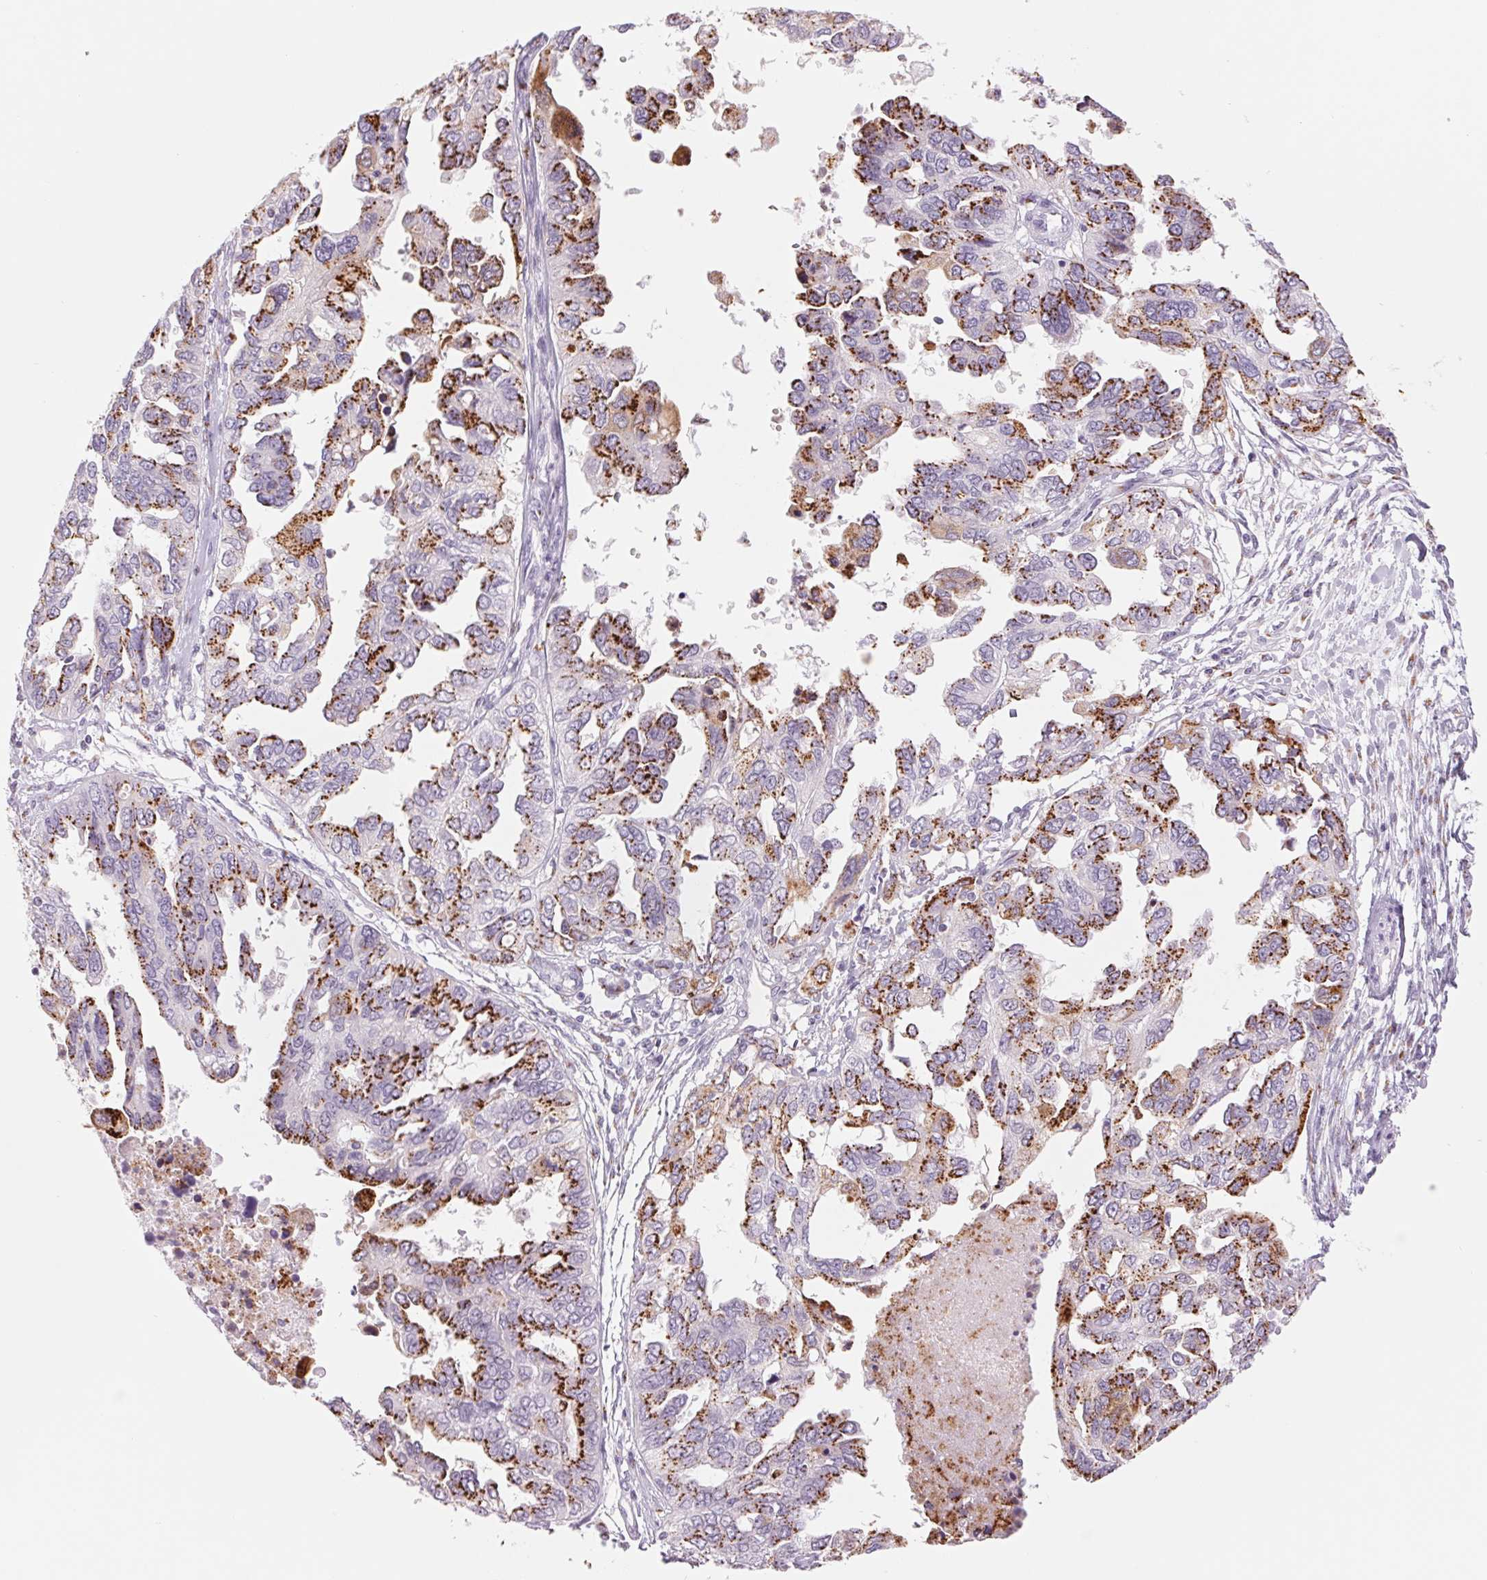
{"staining": {"intensity": "strong", "quantity": "25%-75%", "location": "cytoplasmic/membranous"}, "tissue": "ovarian cancer", "cell_type": "Tumor cells", "image_type": "cancer", "snomed": [{"axis": "morphology", "description": "Cystadenocarcinoma, serous, NOS"}, {"axis": "topography", "description": "Ovary"}], "caption": "Ovarian cancer (serous cystadenocarcinoma) stained with DAB (3,3'-diaminobenzidine) immunohistochemistry exhibits high levels of strong cytoplasmic/membranous positivity in about 25%-75% of tumor cells.", "gene": "GALNT7", "patient": {"sex": "female", "age": 53}}